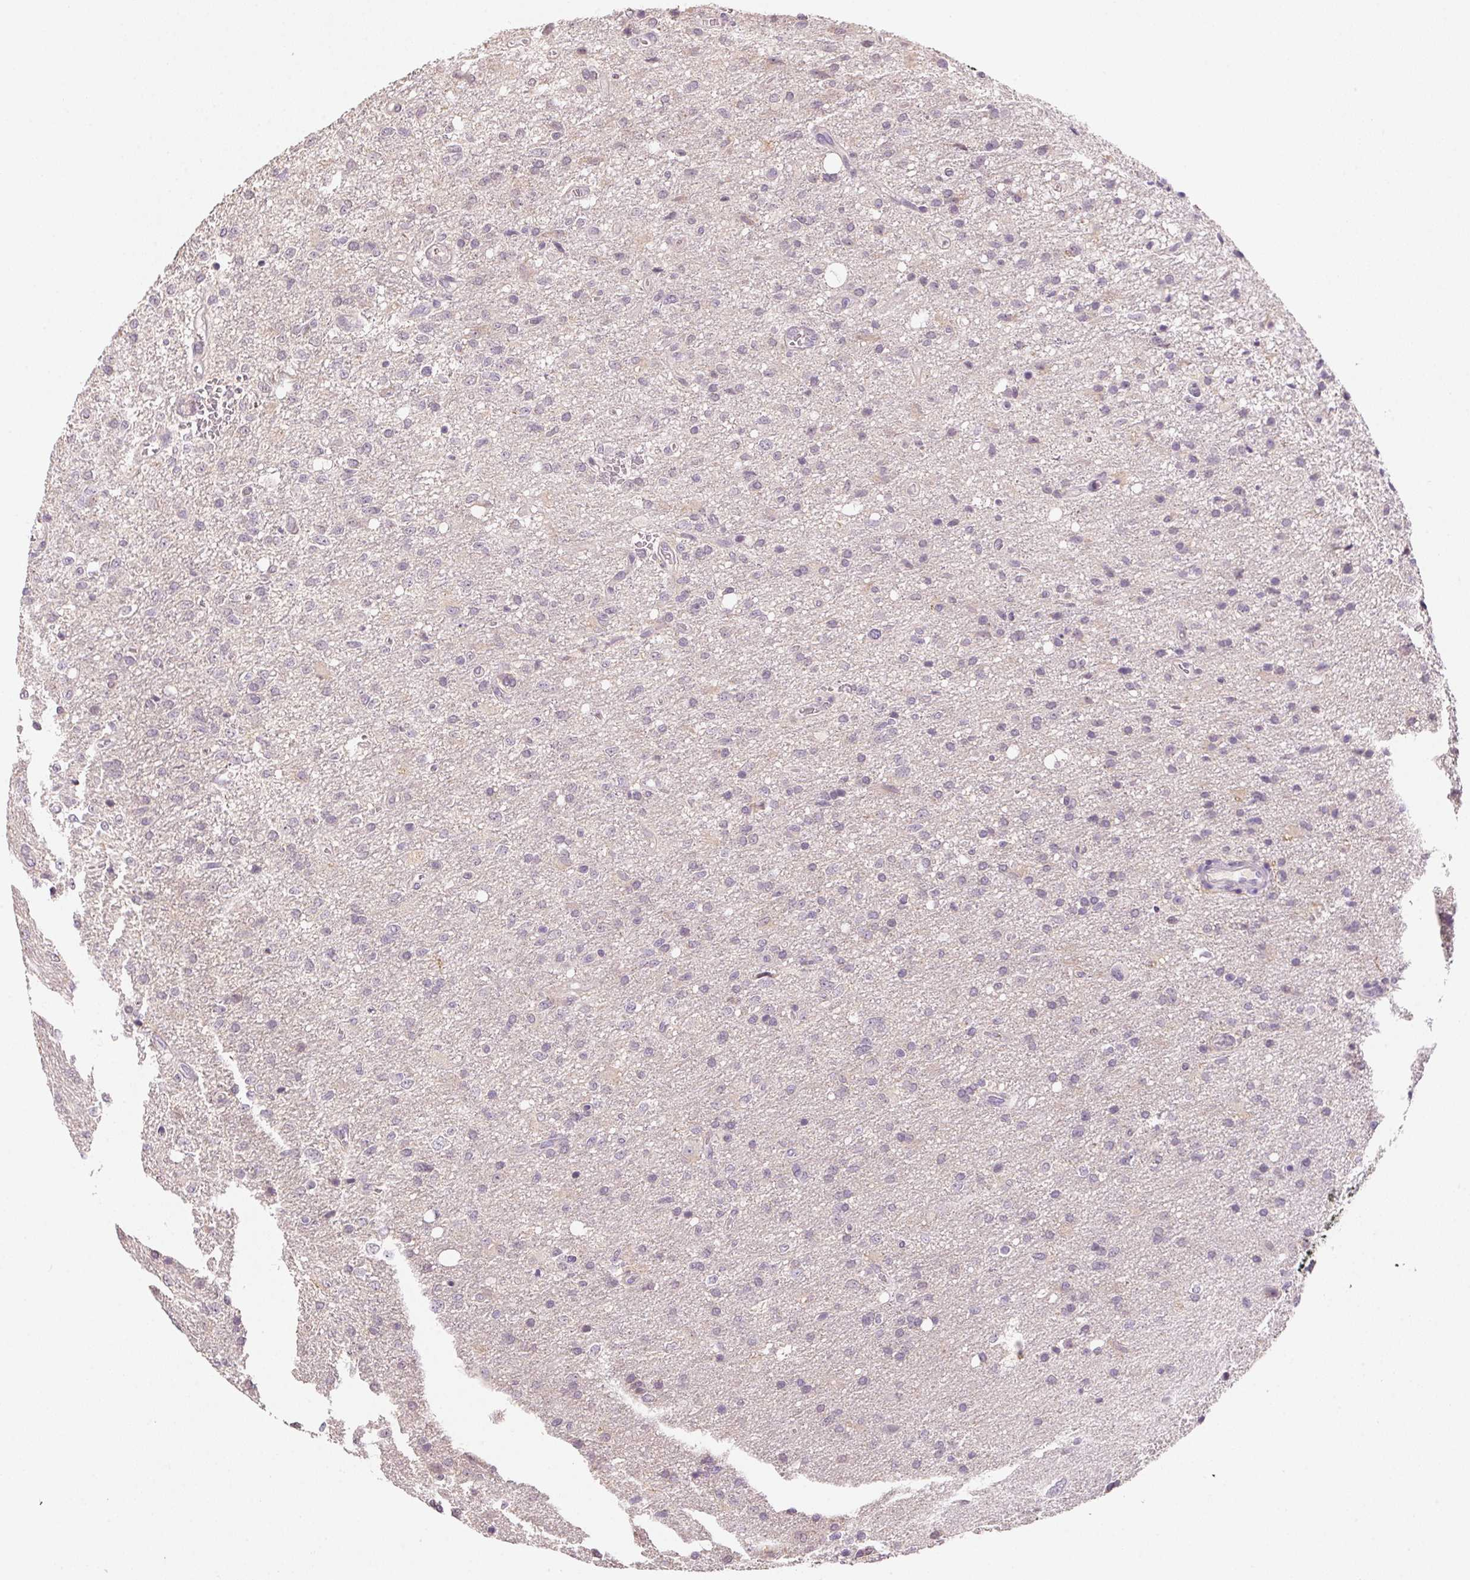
{"staining": {"intensity": "negative", "quantity": "none", "location": "none"}, "tissue": "glioma", "cell_type": "Tumor cells", "image_type": "cancer", "snomed": [{"axis": "morphology", "description": "Glioma, malignant, Low grade"}, {"axis": "topography", "description": "Brain"}], "caption": "Malignant low-grade glioma stained for a protein using immunohistochemistry displays no staining tumor cells.", "gene": "ALDH8A1", "patient": {"sex": "male", "age": 66}}